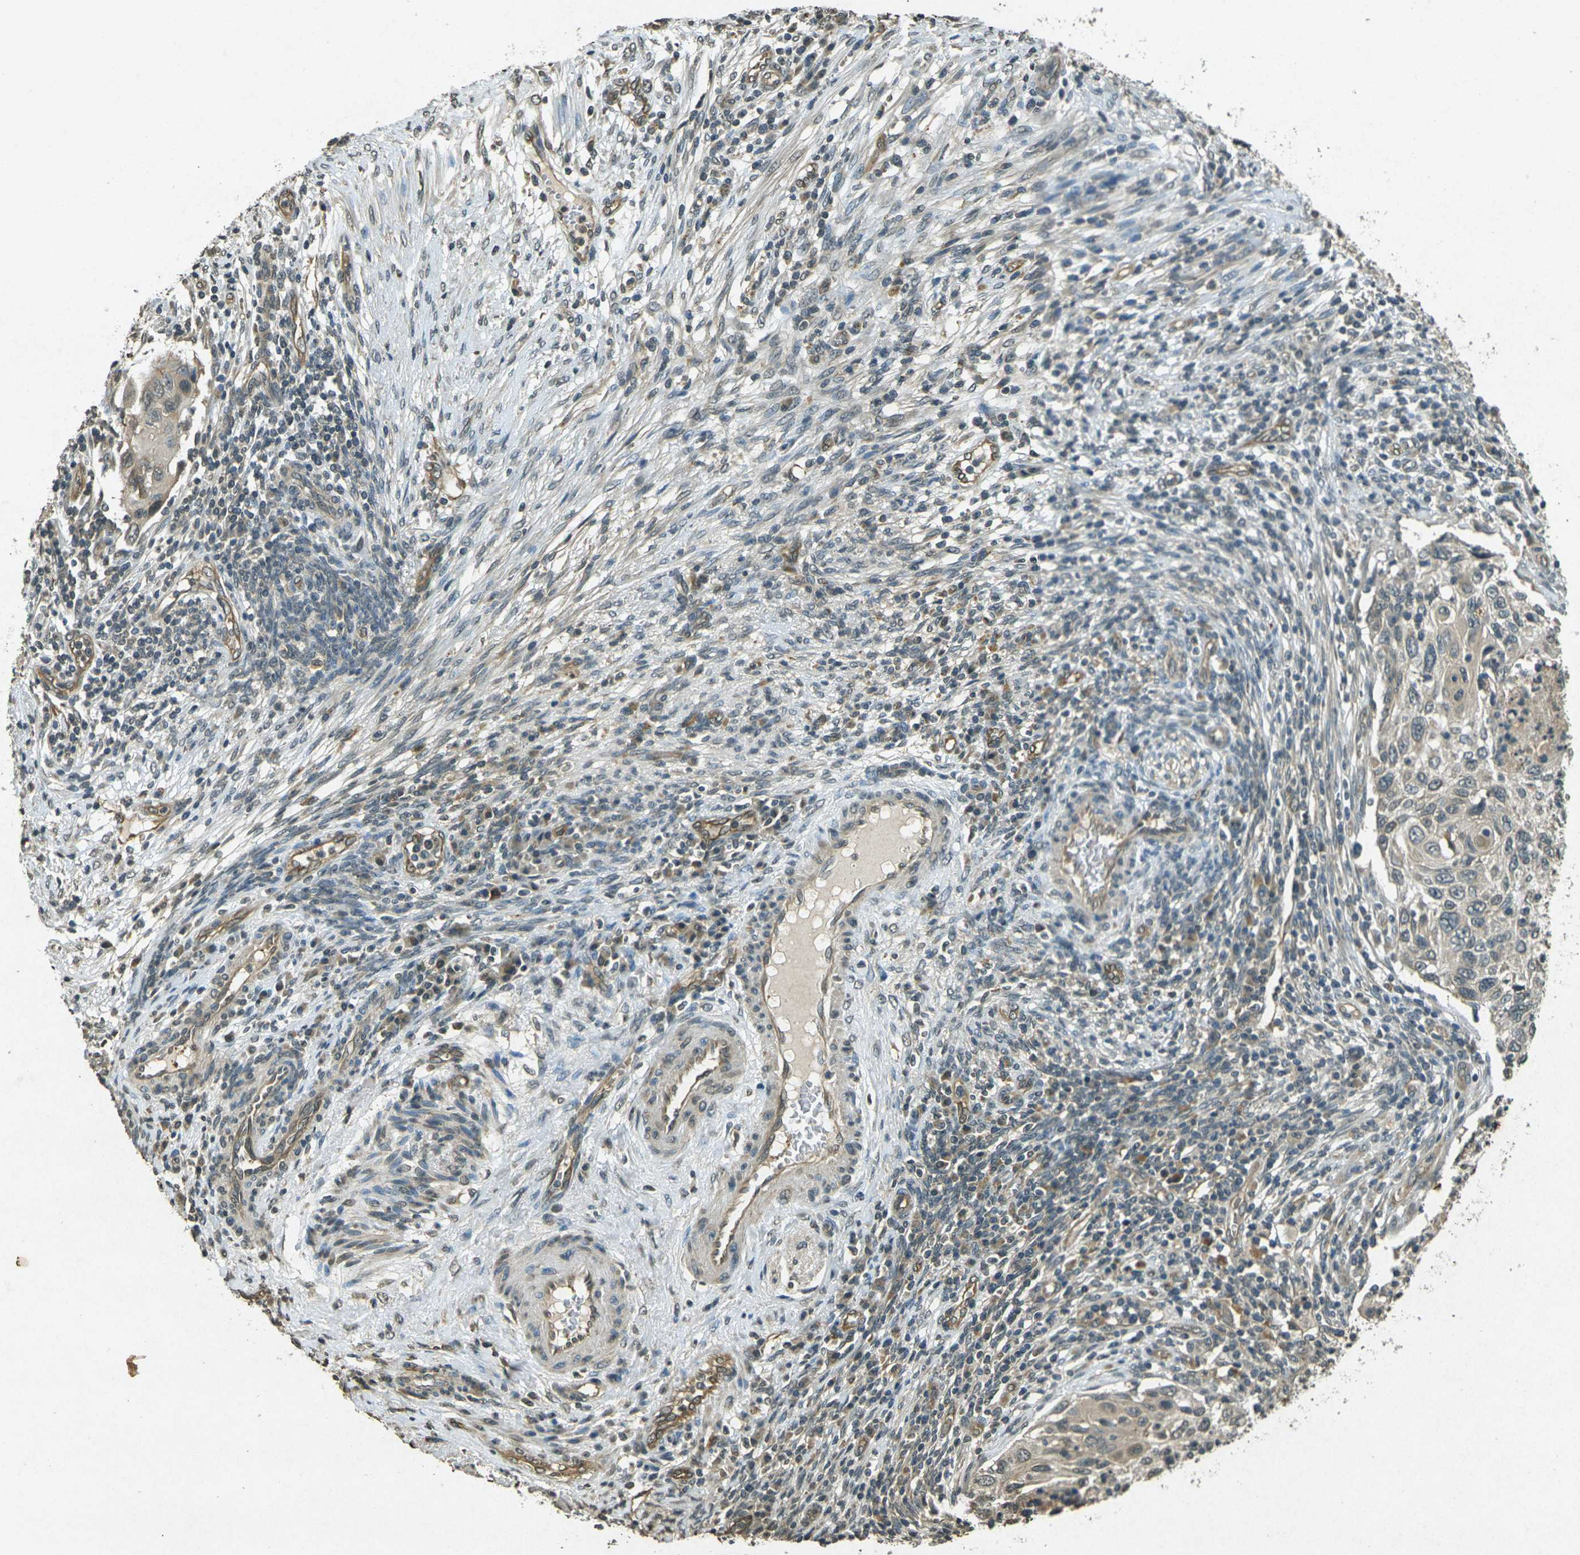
{"staining": {"intensity": "weak", "quantity": ">75%", "location": "cytoplasmic/membranous"}, "tissue": "cervical cancer", "cell_type": "Tumor cells", "image_type": "cancer", "snomed": [{"axis": "morphology", "description": "Squamous cell carcinoma, NOS"}, {"axis": "topography", "description": "Cervix"}], "caption": "Cervical squamous cell carcinoma stained with IHC shows weak cytoplasmic/membranous staining in about >75% of tumor cells. Using DAB (brown) and hematoxylin (blue) stains, captured at high magnification using brightfield microscopy.", "gene": "PDE2A", "patient": {"sex": "female", "age": 70}}